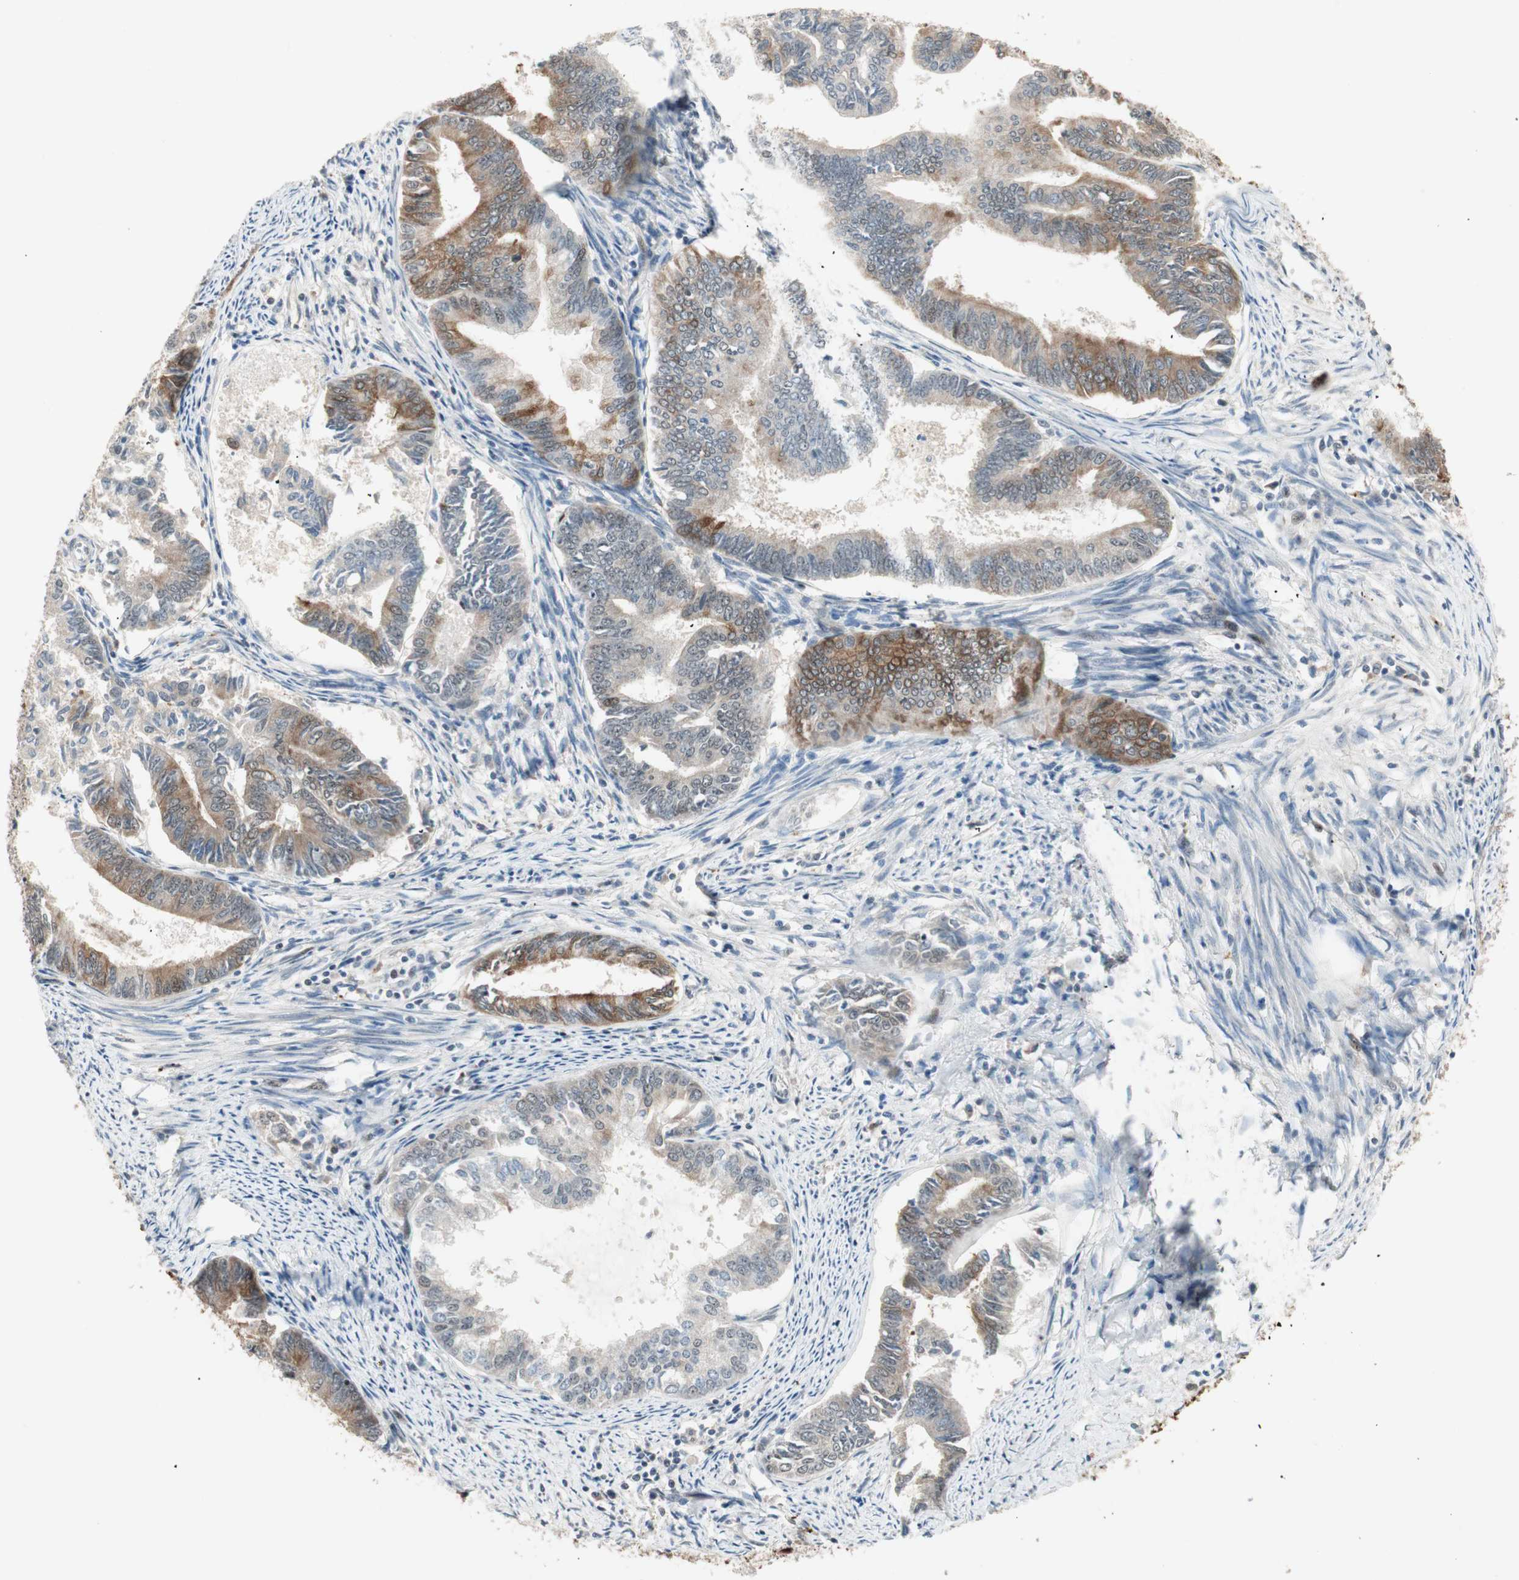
{"staining": {"intensity": "moderate", "quantity": "25%-75%", "location": "cytoplasmic/membranous"}, "tissue": "endometrial cancer", "cell_type": "Tumor cells", "image_type": "cancer", "snomed": [{"axis": "morphology", "description": "Adenocarcinoma, NOS"}, {"axis": "topography", "description": "Endometrium"}], "caption": "Endometrial adenocarcinoma stained for a protein exhibits moderate cytoplasmic/membranous positivity in tumor cells. (DAB = brown stain, brightfield microscopy at high magnification).", "gene": "ACSL5", "patient": {"sex": "female", "age": 86}}